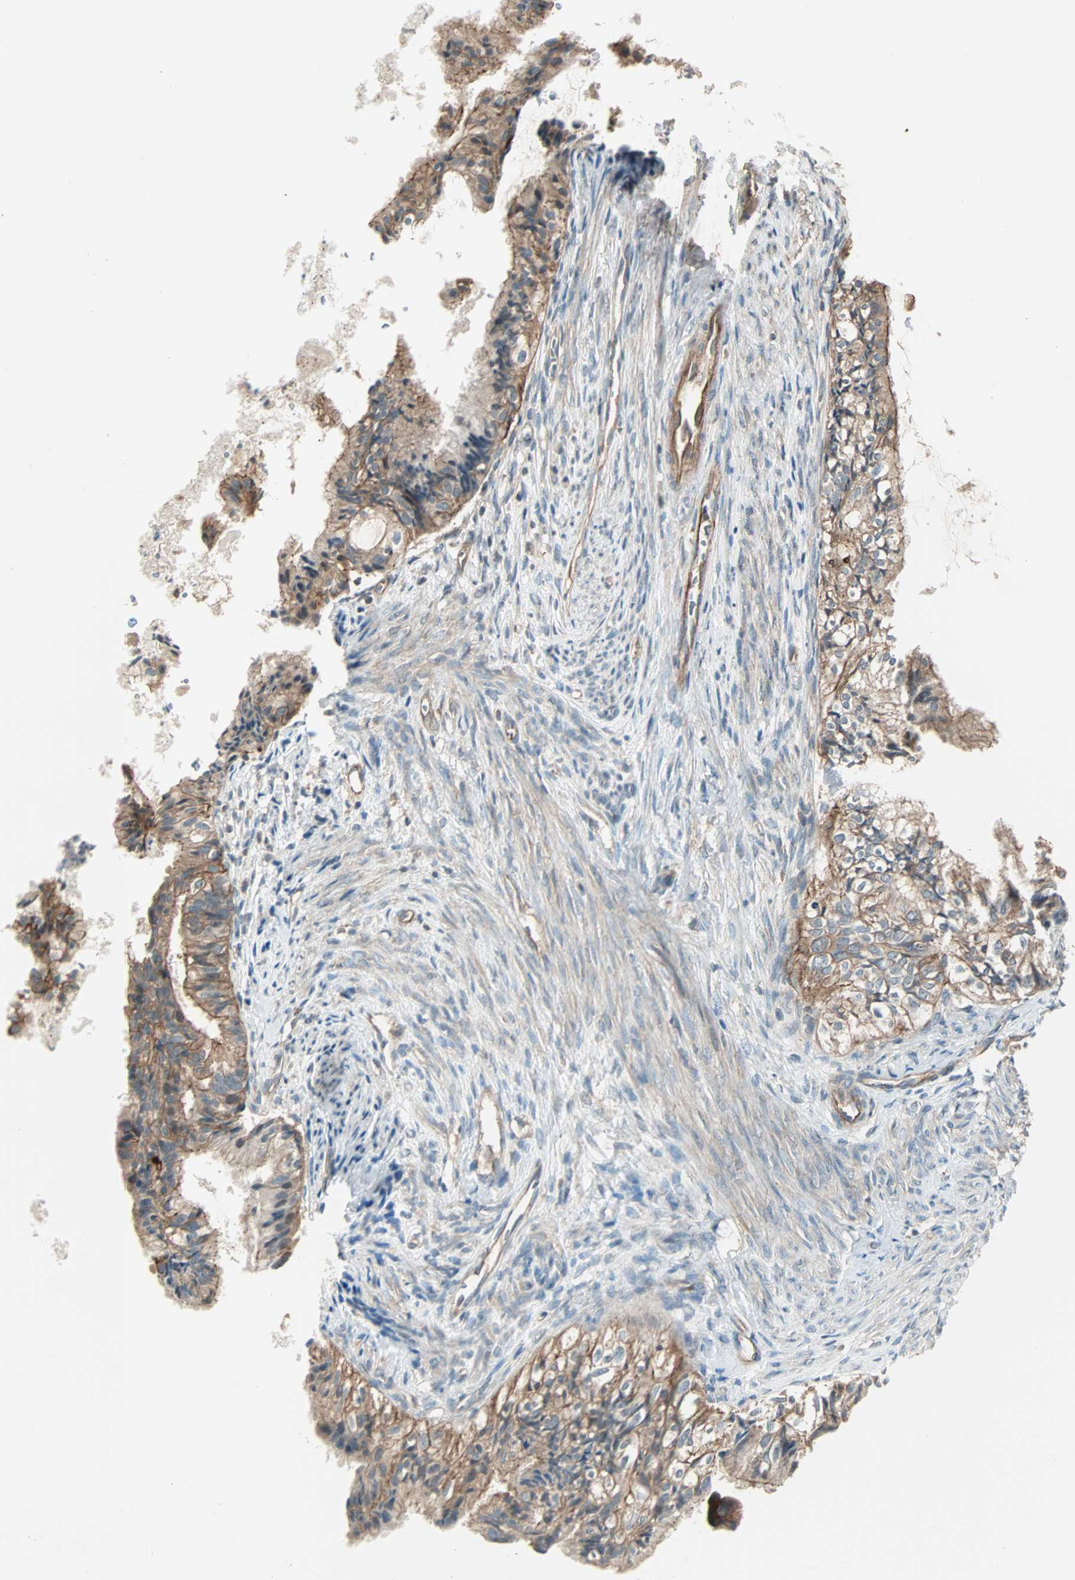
{"staining": {"intensity": "moderate", "quantity": ">75%", "location": "cytoplasmic/membranous"}, "tissue": "cervical cancer", "cell_type": "Tumor cells", "image_type": "cancer", "snomed": [{"axis": "morphology", "description": "Normal tissue, NOS"}, {"axis": "morphology", "description": "Adenocarcinoma, NOS"}, {"axis": "topography", "description": "Cervix"}, {"axis": "topography", "description": "Endometrium"}], "caption": "A brown stain highlights moderate cytoplasmic/membranous expression of a protein in human cervical cancer (adenocarcinoma) tumor cells.", "gene": "MAP3K21", "patient": {"sex": "female", "age": 86}}